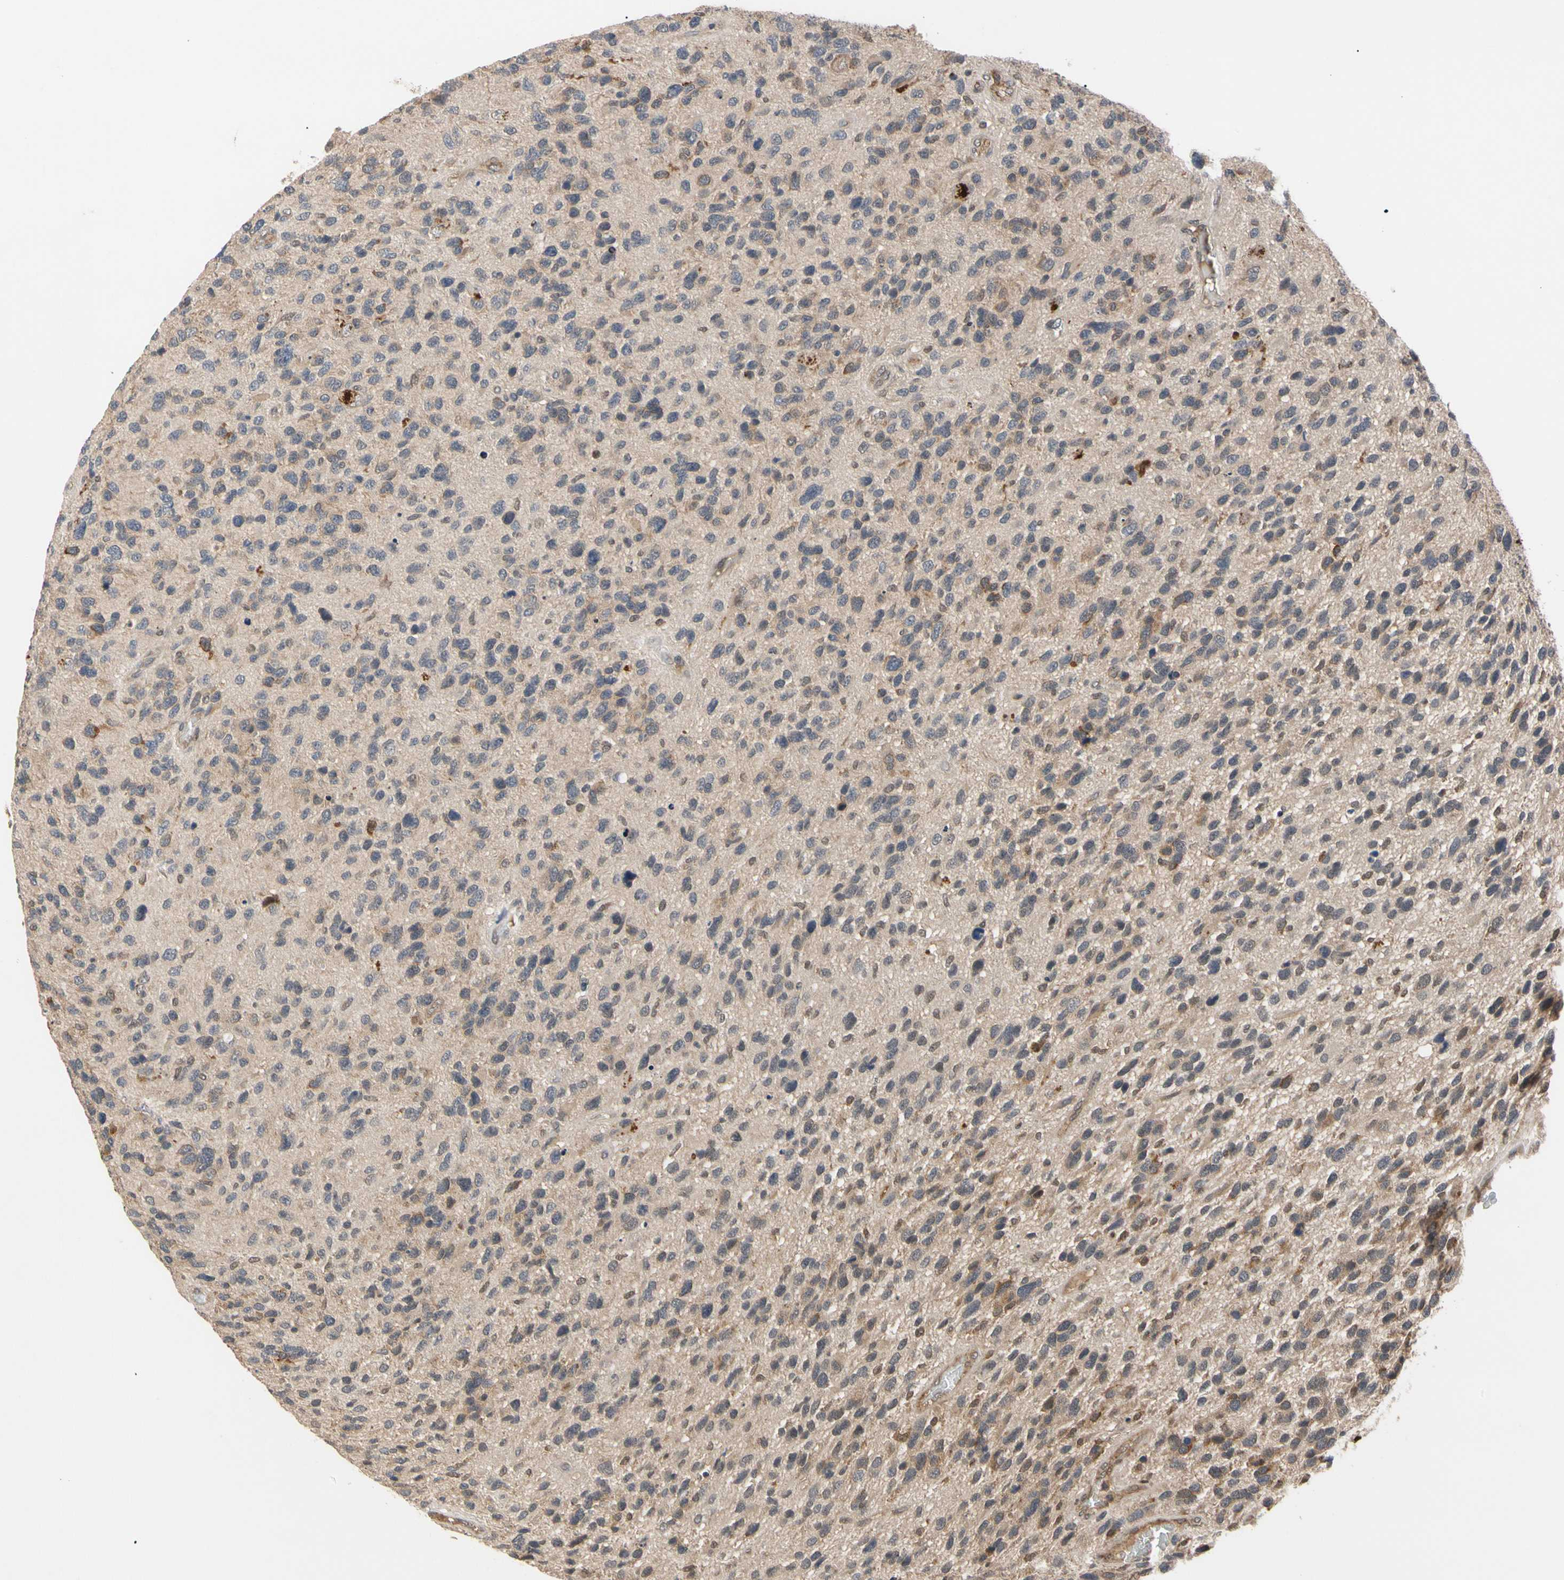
{"staining": {"intensity": "strong", "quantity": "<25%", "location": "cytoplasmic/membranous"}, "tissue": "glioma", "cell_type": "Tumor cells", "image_type": "cancer", "snomed": [{"axis": "morphology", "description": "Glioma, malignant, High grade"}, {"axis": "topography", "description": "Brain"}], "caption": "Immunohistochemical staining of human high-grade glioma (malignant) displays medium levels of strong cytoplasmic/membranous protein staining in approximately <25% of tumor cells. The staining is performed using DAB (3,3'-diaminobenzidine) brown chromogen to label protein expression. The nuclei are counter-stained blue using hematoxylin.", "gene": "CYTIP", "patient": {"sex": "female", "age": 58}}